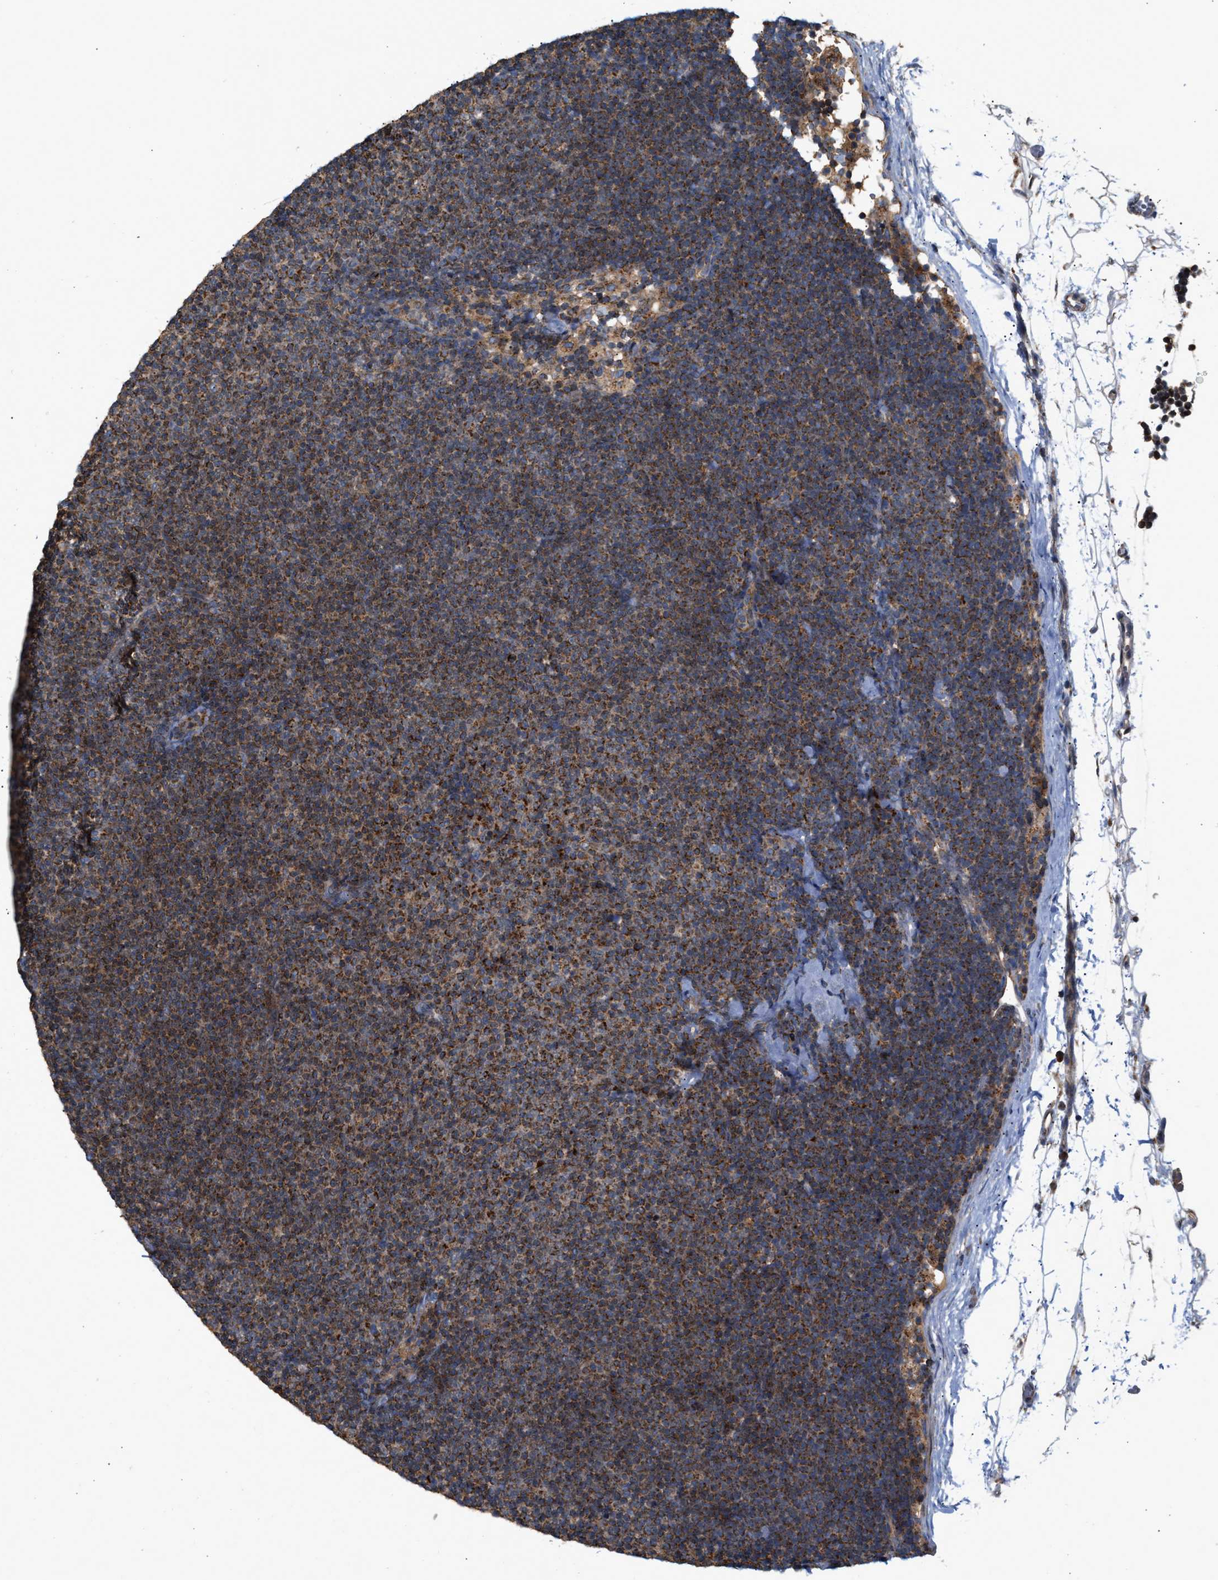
{"staining": {"intensity": "moderate", "quantity": ">75%", "location": "cytoplasmic/membranous"}, "tissue": "lymphoma", "cell_type": "Tumor cells", "image_type": "cancer", "snomed": [{"axis": "morphology", "description": "Malignant lymphoma, non-Hodgkin's type, Low grade"}, {"axis": "topography", "description": "Lymph node"}], "caption": "An image of malignant lymphoma, non-Hodgkin's type (low-grade) stained for a protein reveals moderate cytoplasmic/membranous brown staining in tumor cells.", "gene": "TACO1", "patient": {"sex": "female", "age": 53}}